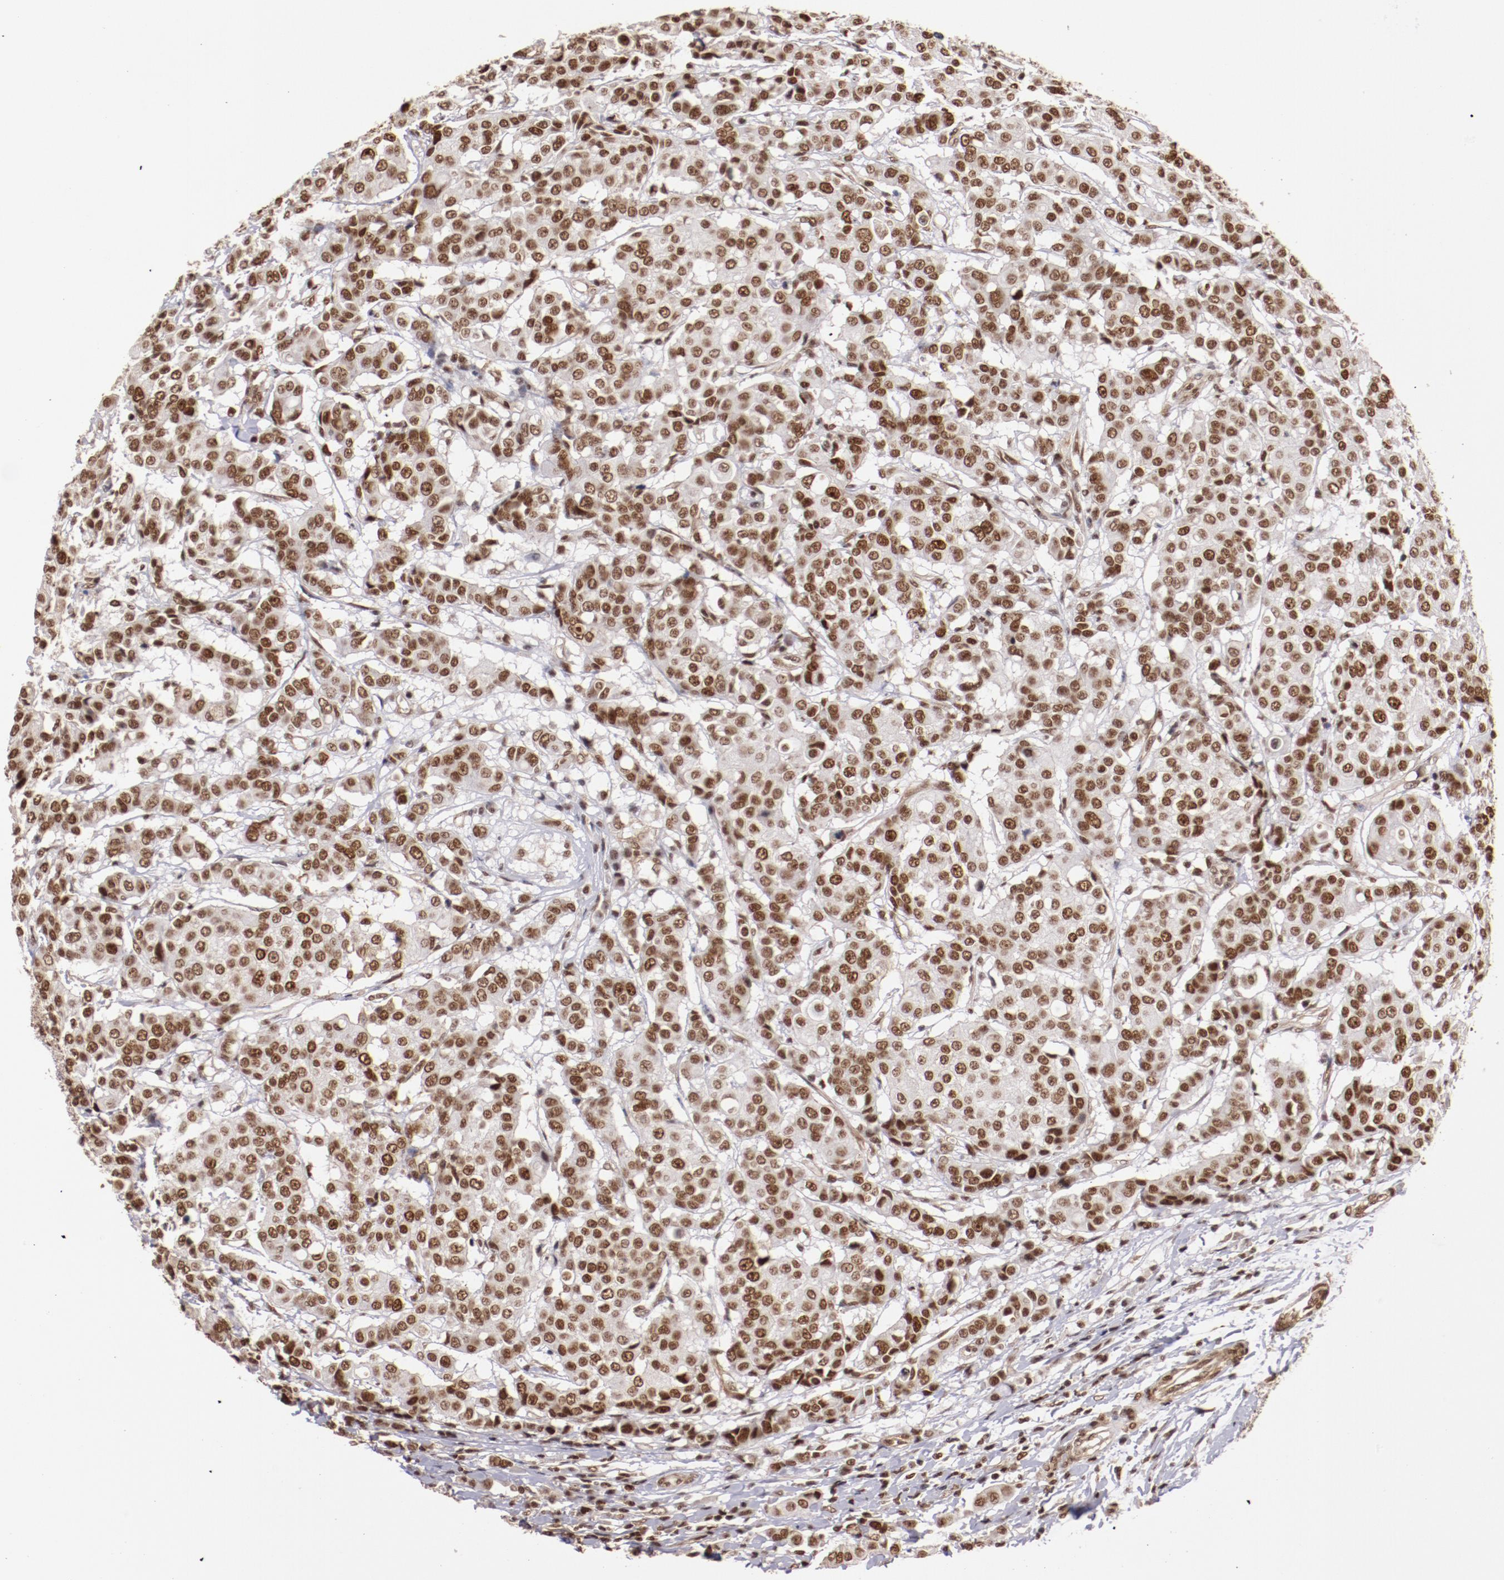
{"staining": {"intensity": "moderate", "quantity": ">75%", "location": "nuclear"}, "tissue": "breast cancer", "cell_type": "Tumor cells", "image_type": "cancer", "snomed": [{"axis": "morphology", "description": "Duct carcinoma"}, {"axis": "topography", "description": "Breast"}], "caption": "A brown stain shows moderate nuclear positivity of a protein in human infiltrating ductal carcinoma (breast) tumor cells.", "gene": "STAG2", "patient": {"sex": "female", "age": 27}}